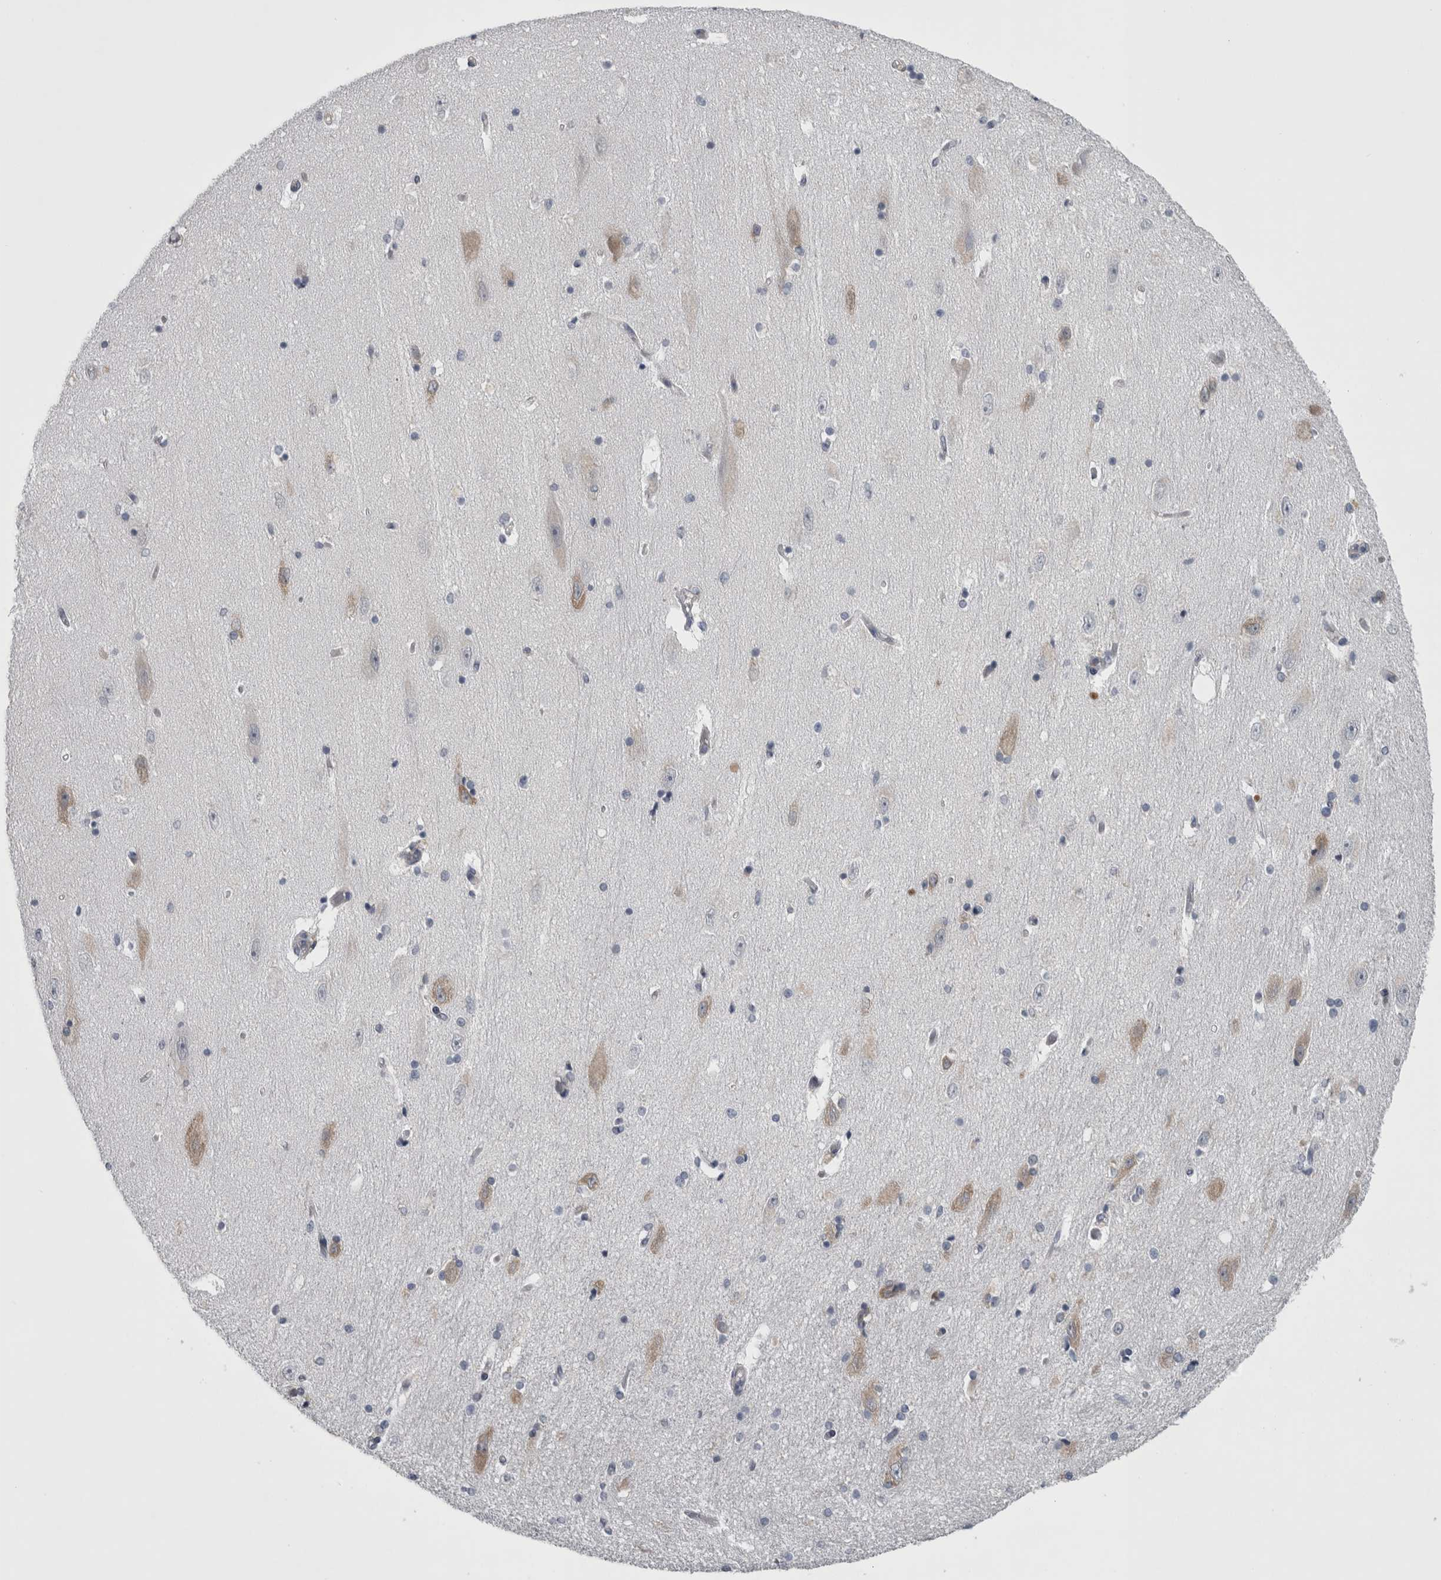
{"staining": {"intensity": "negative", "quantity": "none", "location": "none"}, "tissue": "hippocampus", "cell_type": "Glial cells", "image_type": "normal", "snomed": [{"axis": "morphology", "description": "Normal tissue, NOS"}, {"axis": "topography", "description": "Hippocampus"}], "caption": "Immunohistochemistry (IHC) micrograph of normal hippocampus stained for a protein (brown), which demonstrates no positivity in glial cells.", "gene": "PRRC2C", "patient": {"sex": "female", "age": 54}}